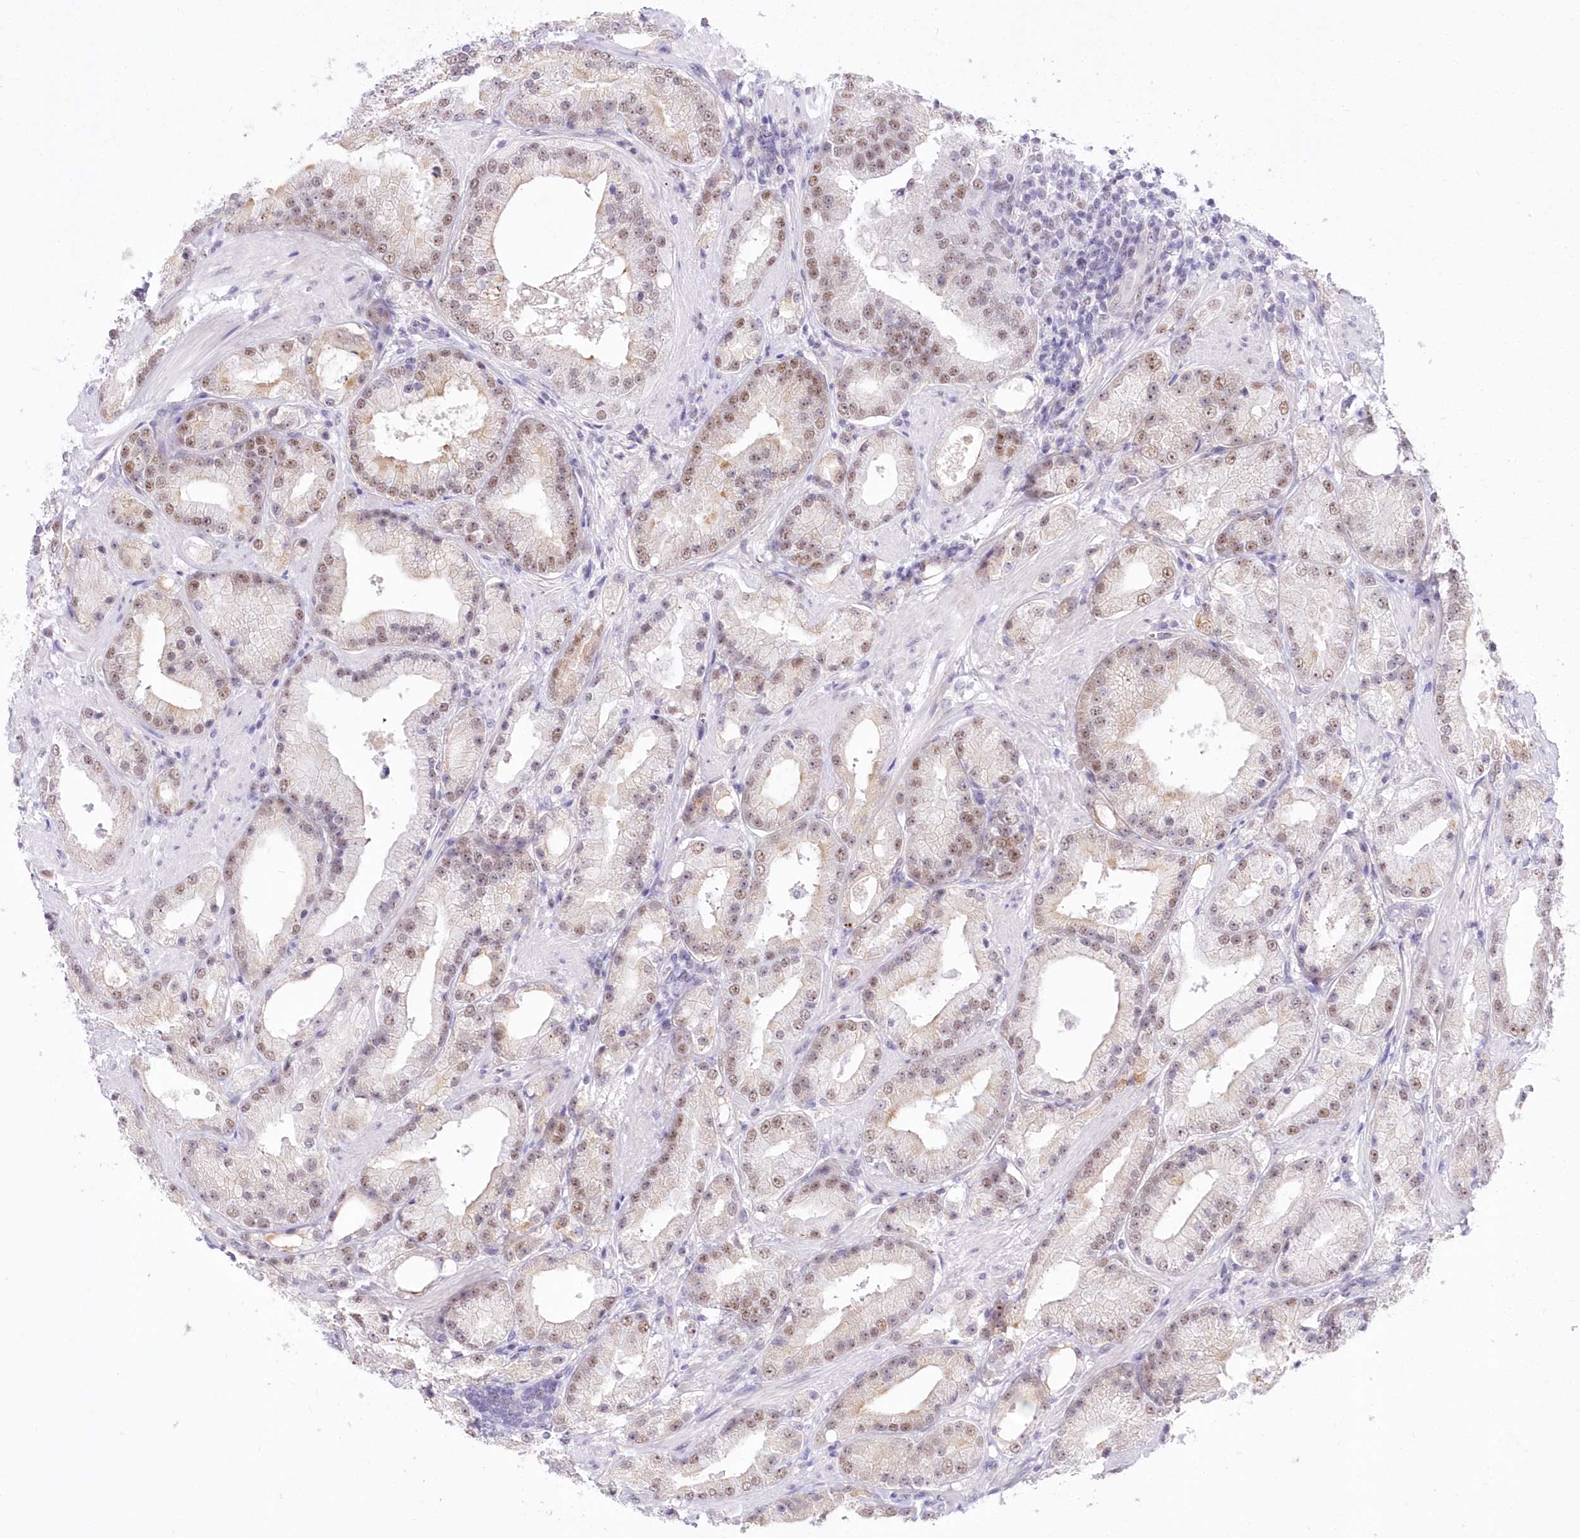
{"staining": {"intensity": "moderate", "quantity": "25%-75%", "location": "nuclear"}, "tissue": "prostate cancer", "cell_type": "Tumor cells", "image_type": "cancer", "snomed": [{"axis": "morphology", "description": "Adenocarcinoma, Low grade"}, {"axis": "topography", "description": "Prostate"}], "caption": "High-magnification brightfield microscopy of prostate cancer stained with DAB (3,3'-diaminobenzidine) (brown) and counterstained with hematoxylin (blue). tumor cells exhibit moderate nuclear expression is identified in about25%-75% of cells. (Stains: DAB in brown, nuclei in blue, Microscopy: brightfield microscopy at high magnification).", "gene": "NSUN2", "patient": {"sex": "male", "age": 67}}